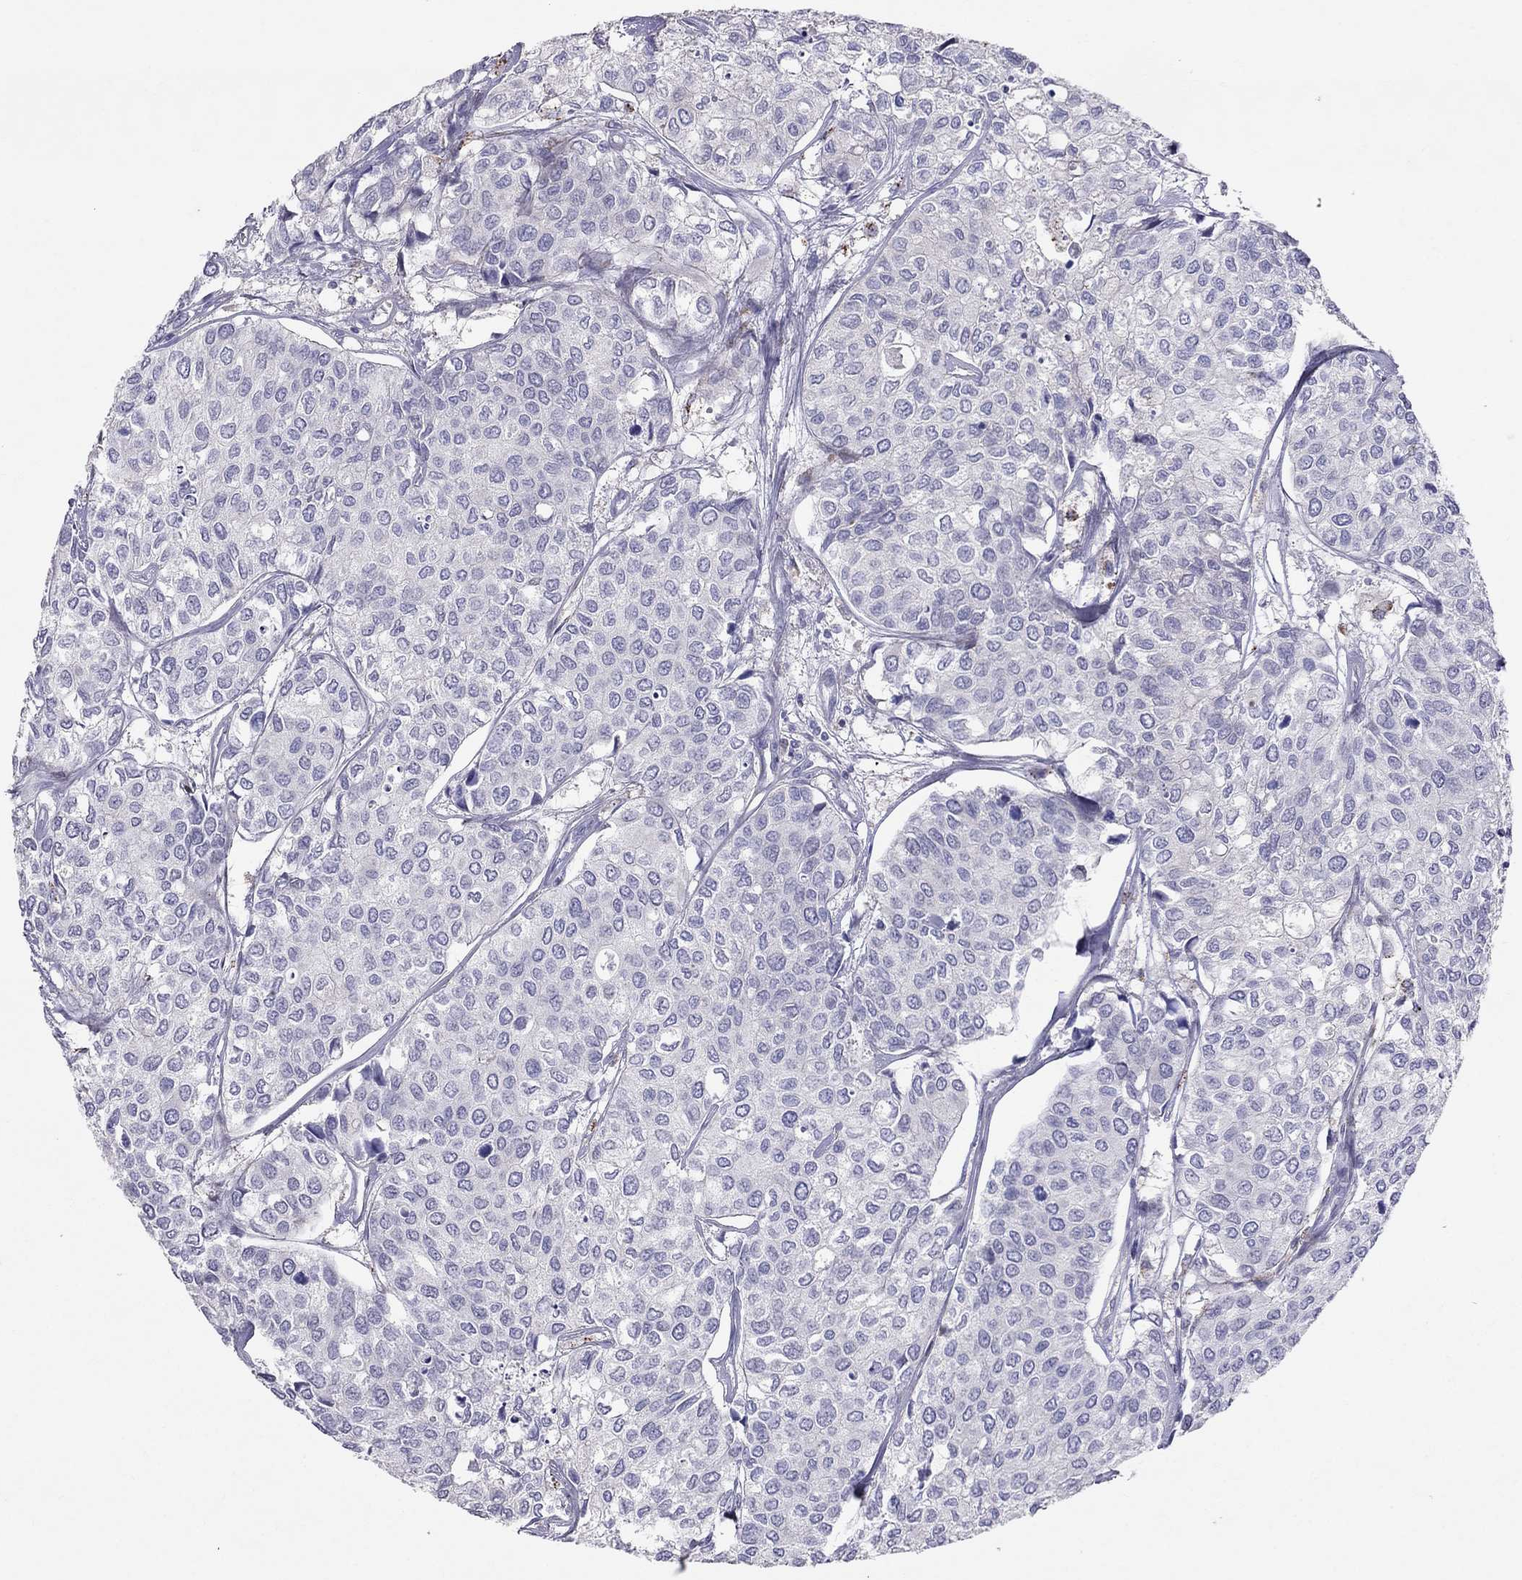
{"staining": {"intensity": "negative", "quantity": "none", "location": "none"}, "tissue": "urothelial cancer", "cell_type": "Tumor cells", "image_type": "cancer", "snomed": [{"axis": "morphology", "description": "Urothelial carcinoma, High grade"}, {"axis": "topography", "description": "Urinary bladder"}], "caption": "Immunohistochemistry of human urothelial carcinoma (high-grade) displays no staining in tumor cells.", "gene": "MAGEB4", "patient": {"sex": "male", "age": 73}}